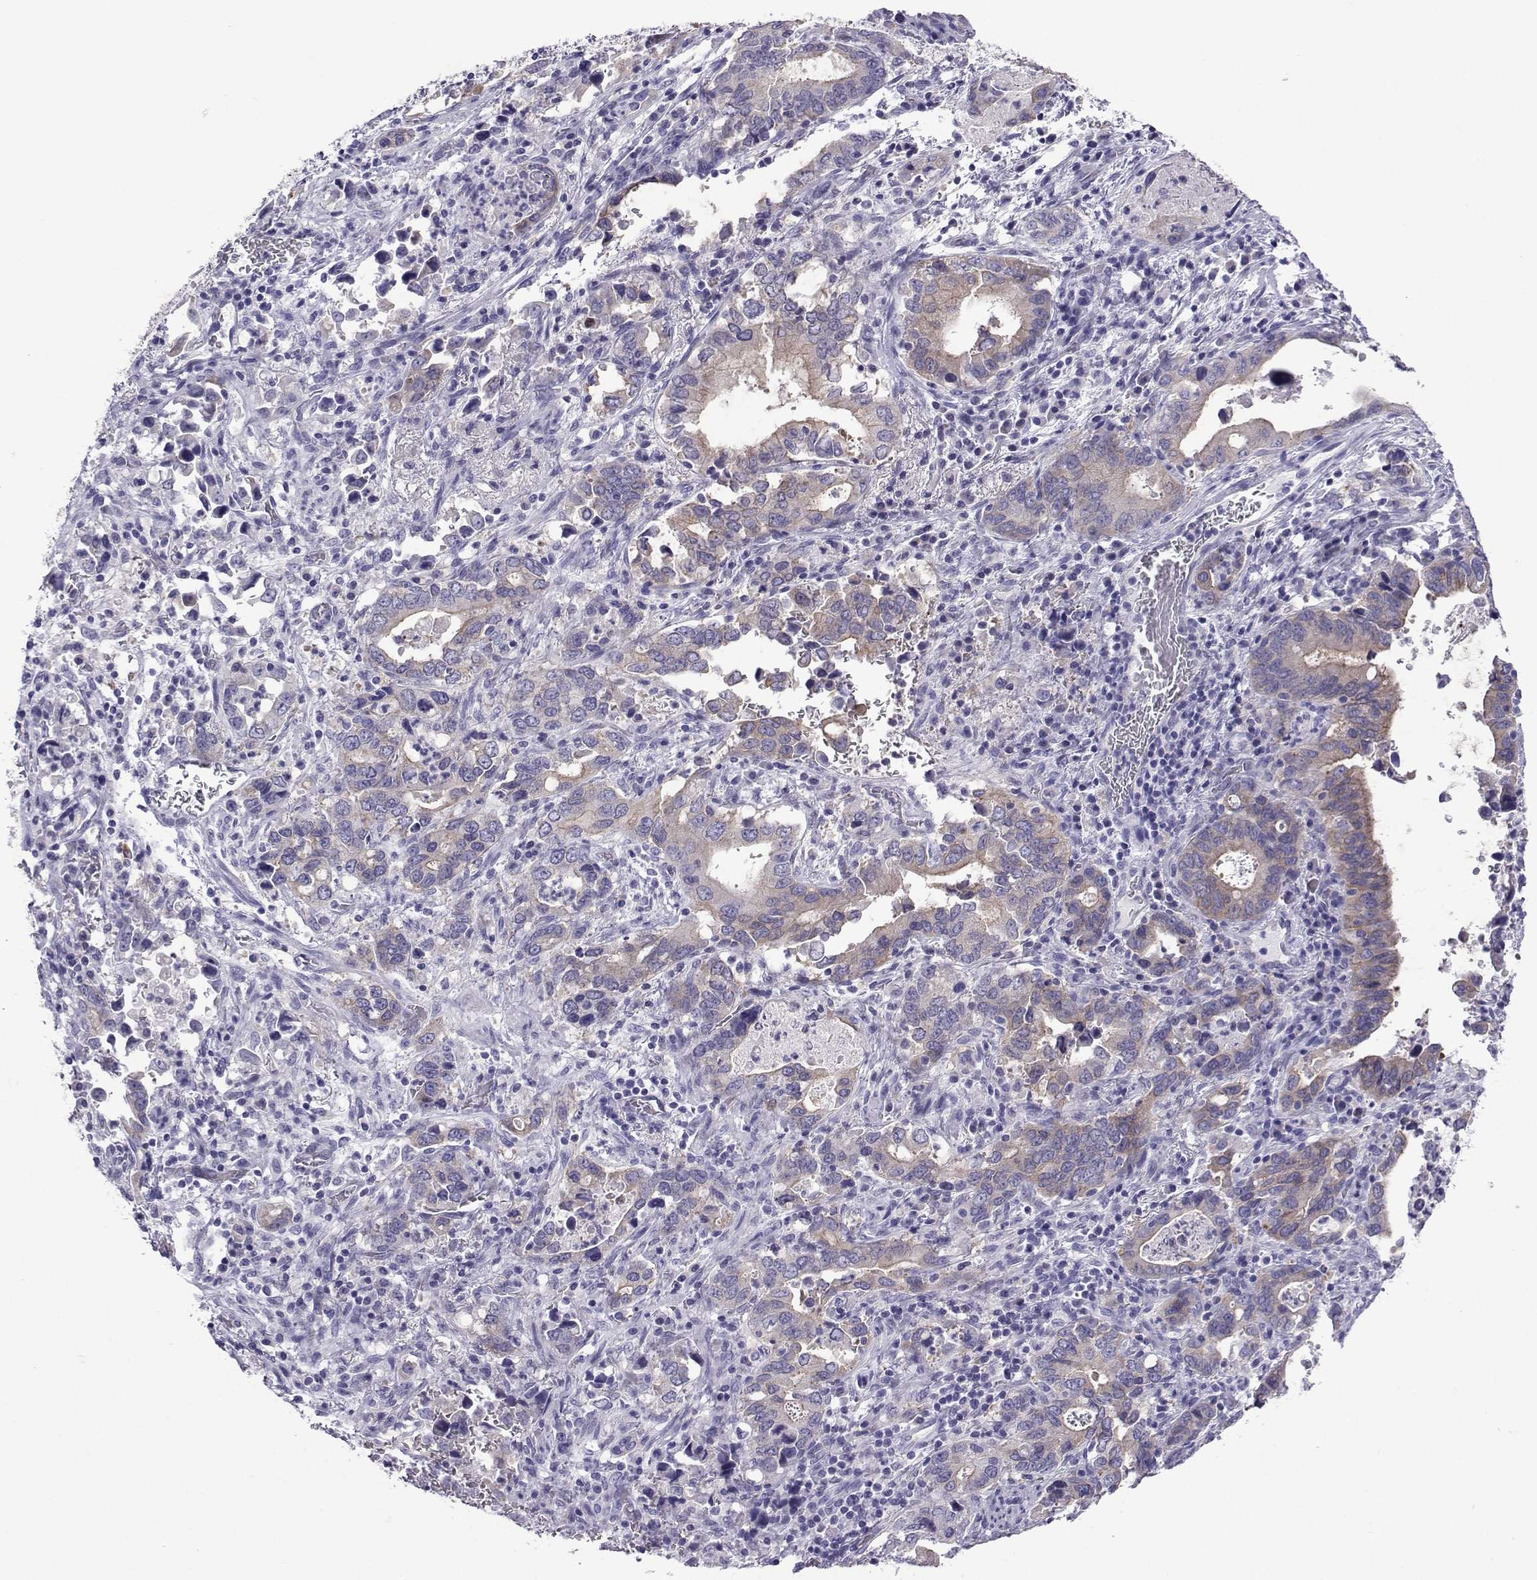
{"staining": {"intensity": "moderate", "quantity": "25%-75%", "location": "cytoplasmic/membranous"}, "tissue": "stomach cancer", "cell_type": "Tumor cells", "image_type": "cancer", "snomed": [{"axis": "morphology", "description": "Adenocarcinoma, NOS"}, {"axis": "topography", "description": "Stomach, upper"}], "caption": "IHC image of stomach cancer stained for a protein (brown), which exhibits medium levels of moderate cytoplasmic/membranous expression in about 25%-75% of tumor cells.", "gene": "COL22A1", "patient": {"sex": "male", "age": 74}}